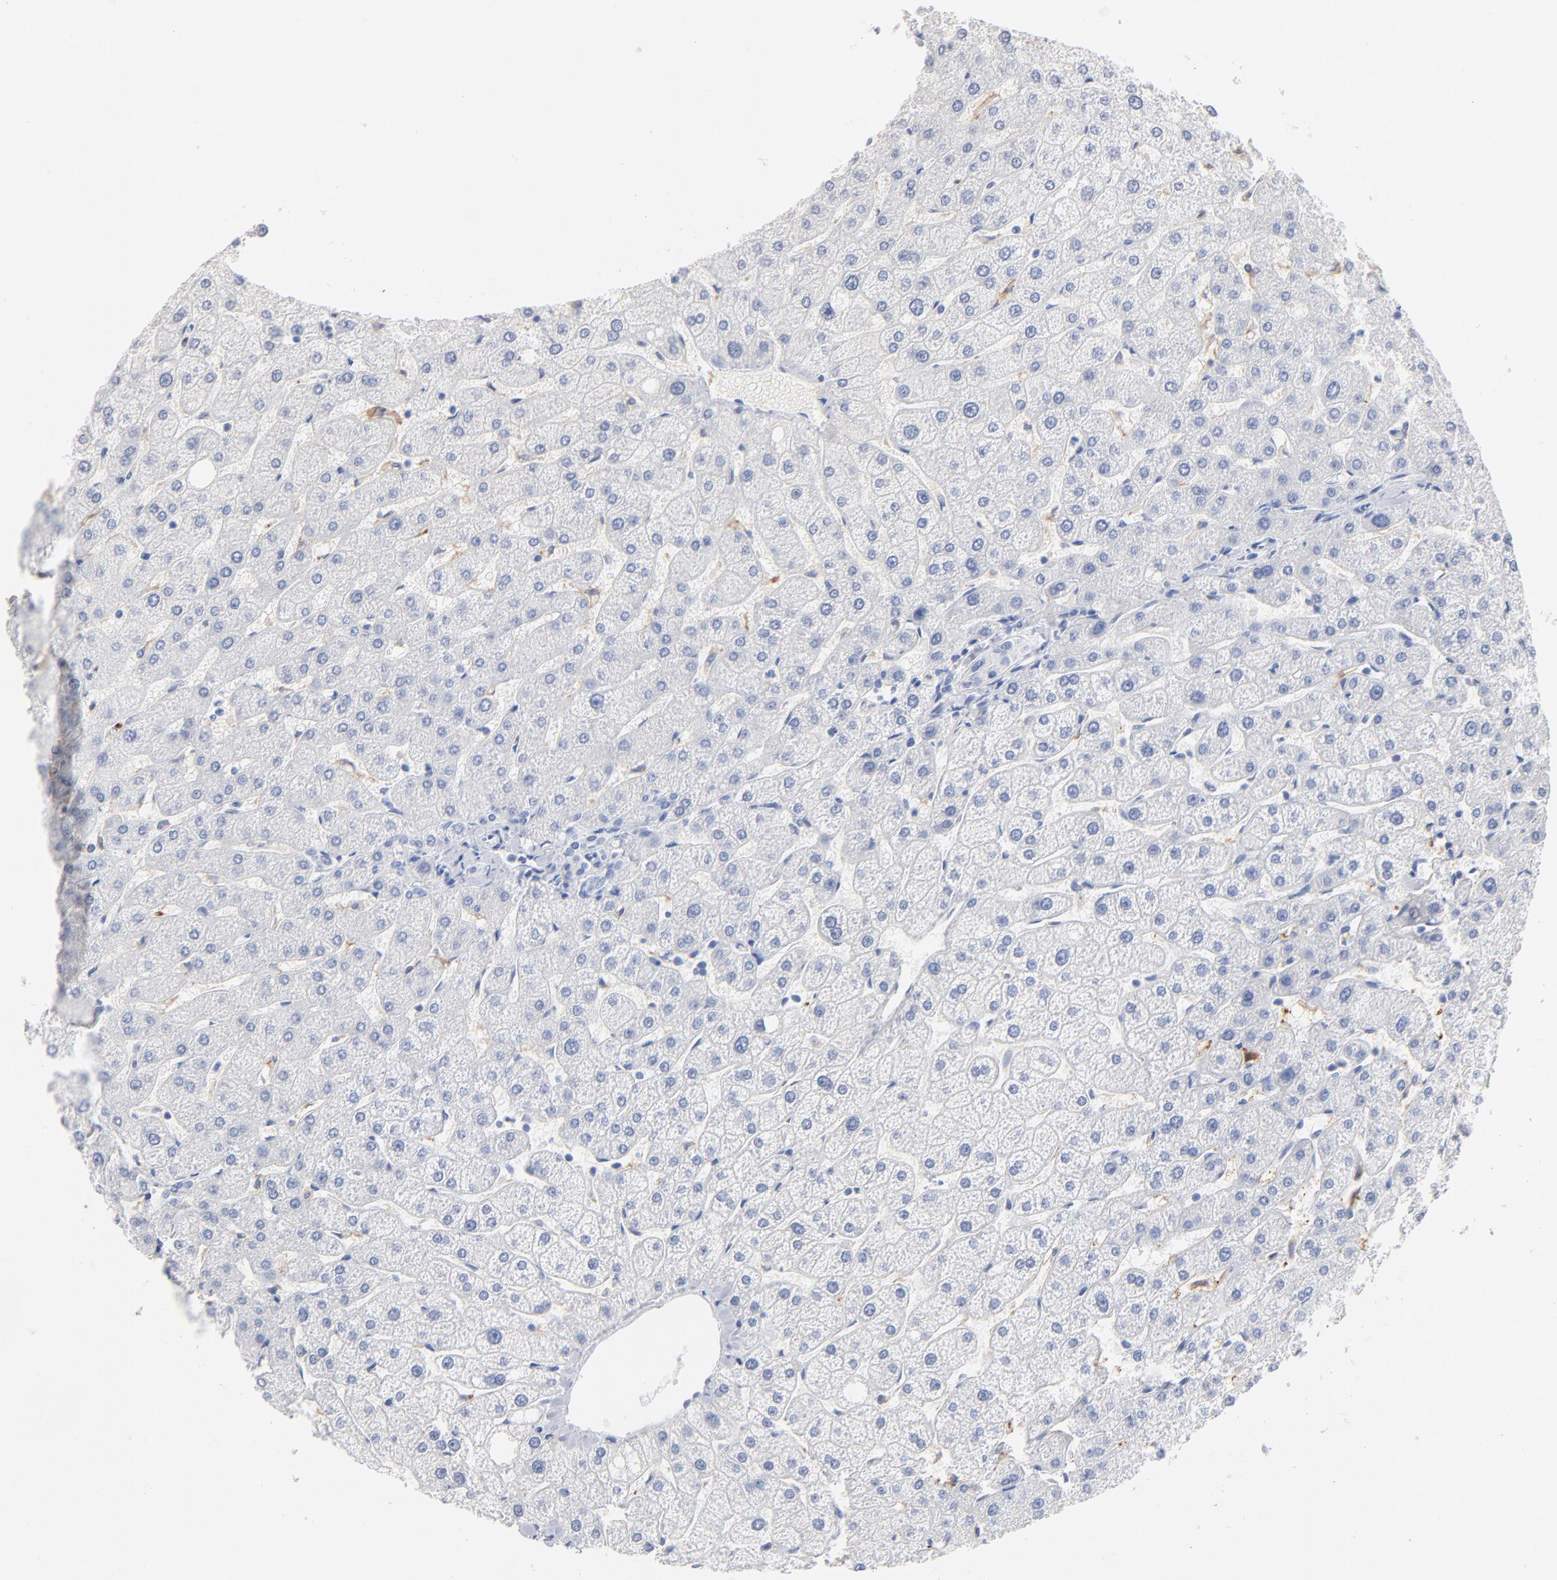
{"staining": {"intensity": "negative", "quantity": "none", "location": "none"}, "tissue": "liver", "cell_type": "Cholangiocytes", "image_type": "normal", "snomed": [{"axis": "morphology", "description": "Normal tissue, NOS"}, {"axis": "topography", "description": "Liver"}], "caption": "The micrograph exhibits no staining of cholangiocytes in unremarkable liver. (DAB (3,3'-diaminobenzidine) immunohistochemistry, high magnification).", "gene": "IFIT2", "patient": {"sex": "male", "age": 67}}